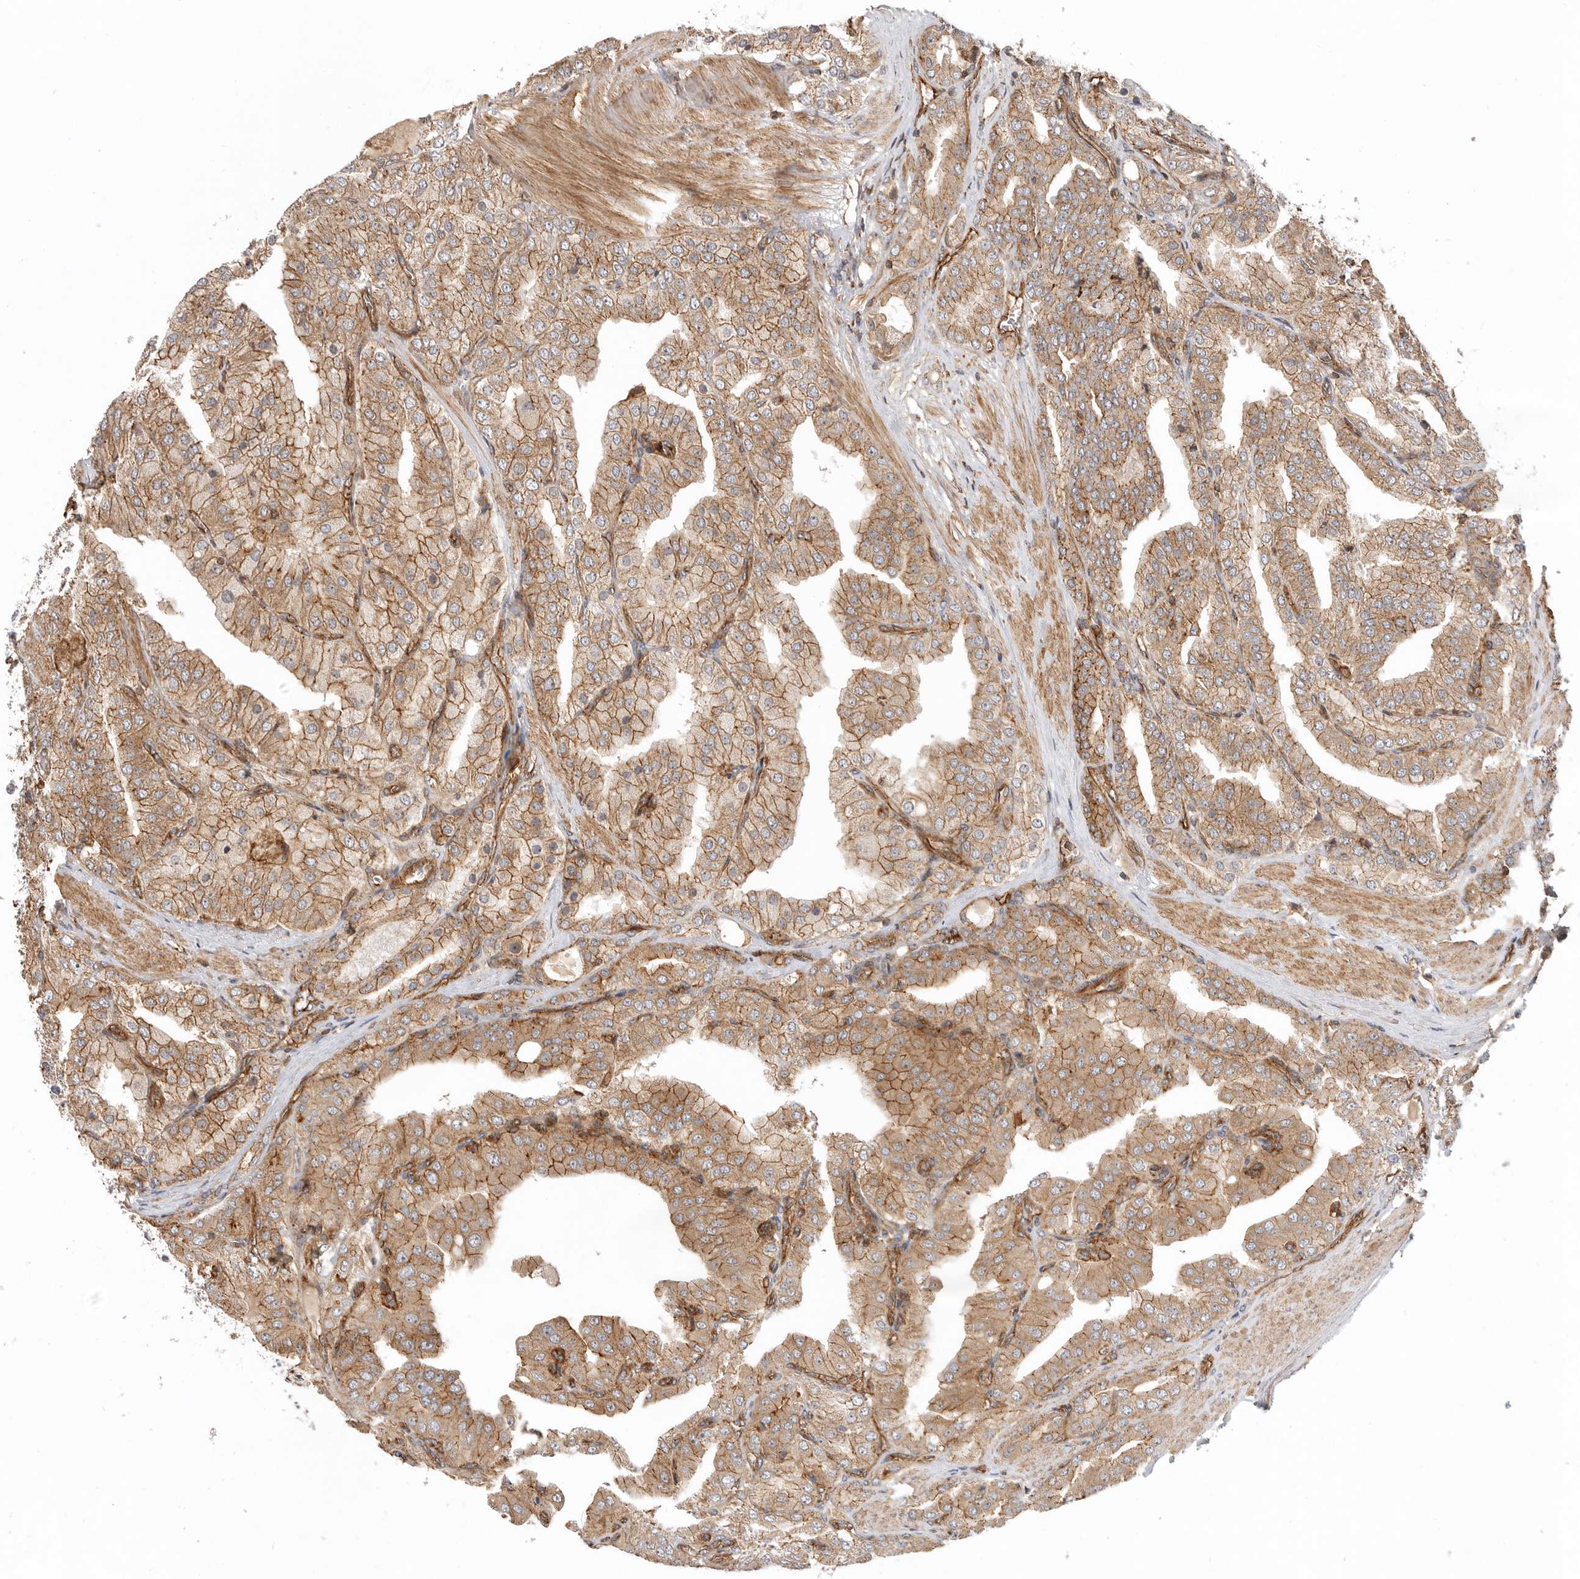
{"staining": {"intensity": "moderate", "quantity": ">75%", "location": "cytoplasmic/membranous"}, "tissue": "prostate cancer", "cell_type": "Tumor cells", "image_type": "cancer", "snomed": [{"axis": "morphology", "description": "Adenocarcinoma, High grade"}, {"axis": "topography", "description": "Prostate"}], "caption": "Prostate high-grade adenocarcinoma stained for a protein (brown) demonstrates moderate cytoplasmic/membranous positive expression in approximately >75% of tumor cells.", "gene": "GPATCH2", "patient": {"sex": "male", "age": 50}}